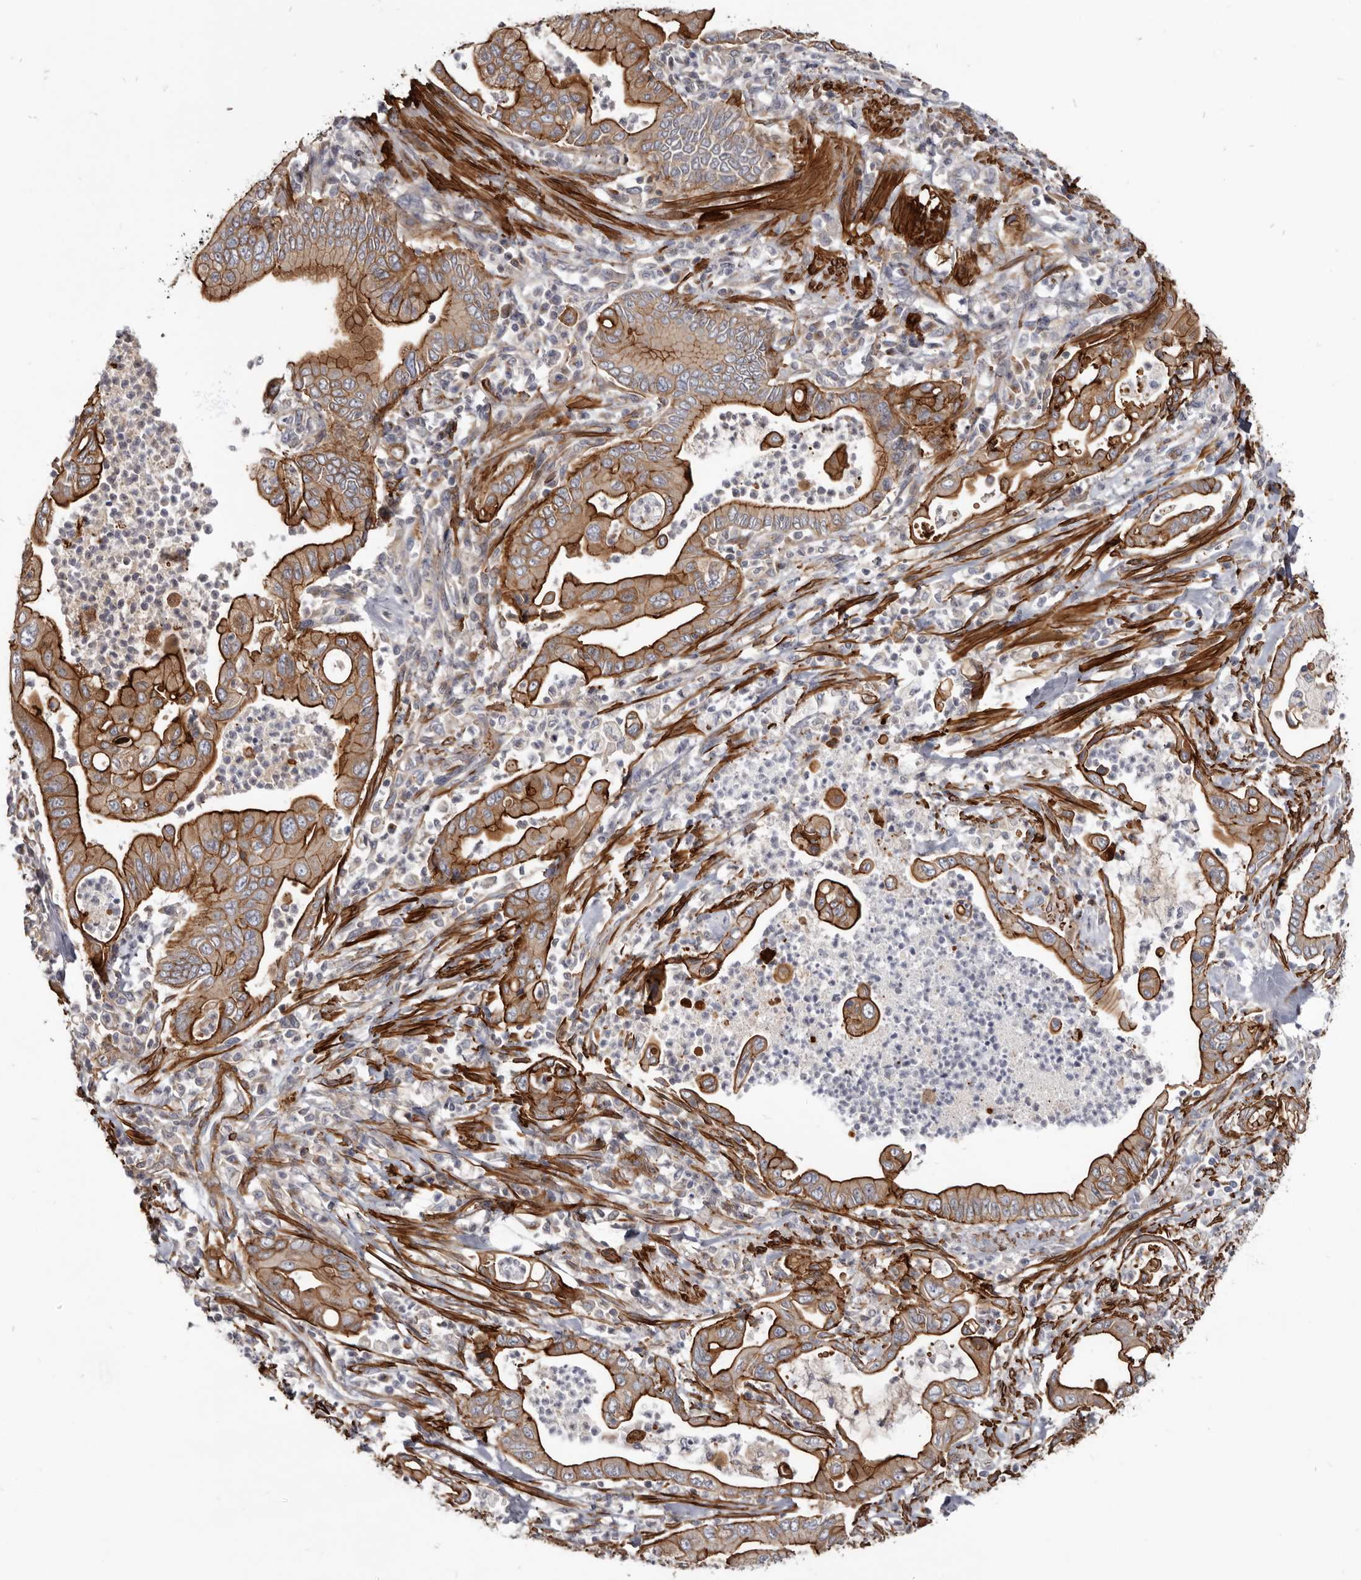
{"staining": {"intensity": "strong", "quantity": ">75%", "location": "cytoplasmic/membranous"}, "tissue": "pancreatic cancer", "cell_type": "Tumor cells", "image_type": "cancer", "snomed": [{"axis": "morphology", "description": "Adenocarcinoma, NOS"}, {"axis": "topography", "description": "Pancreas"}], "caption": "Adenocarcinoma (pancreatic) tissue reveals strong cytoplasmic/membranous positivity in approximately >75% of tumor cells", "gene": "CGN", "patient": {"sex": "male", "age": 78}}